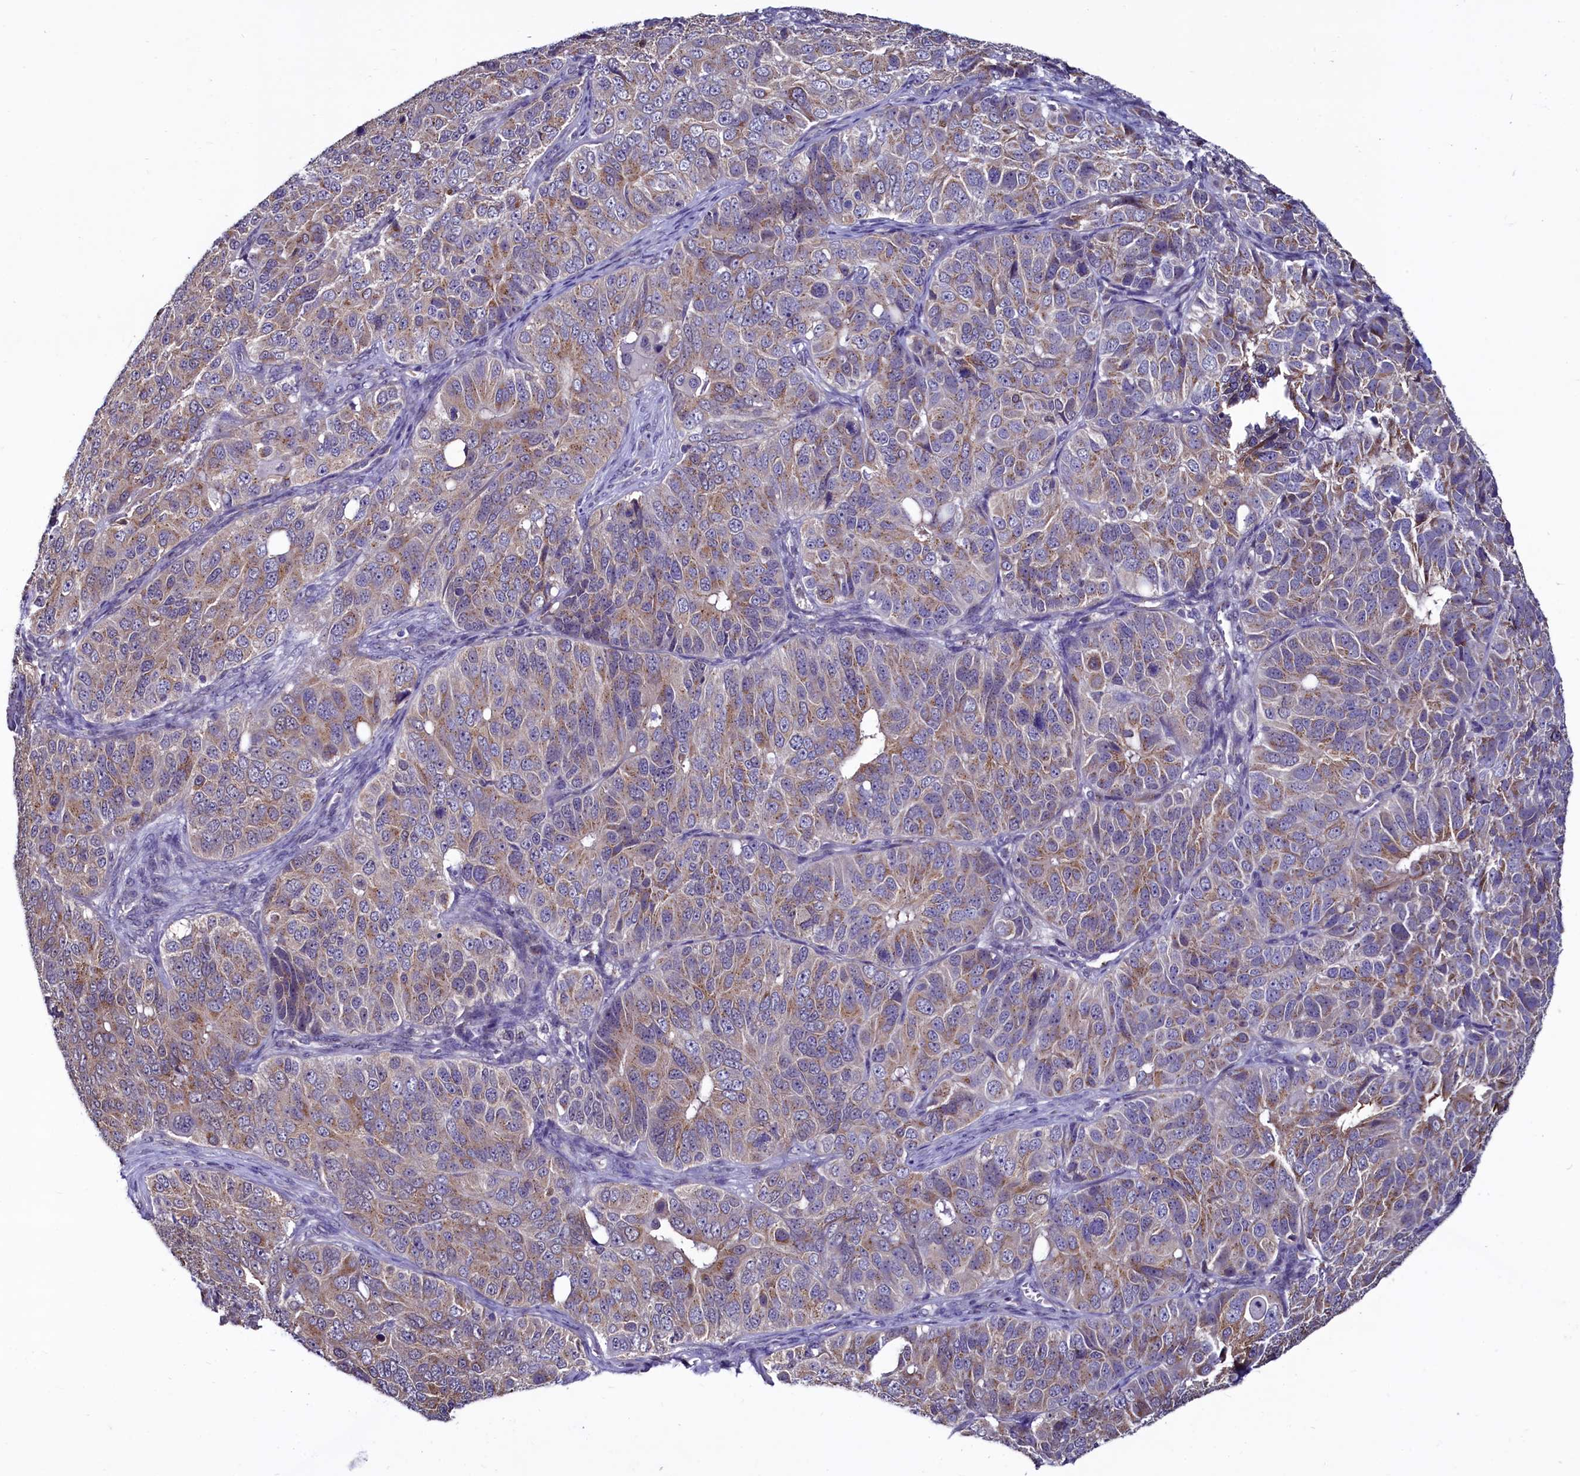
{"staining": {"intensity": "moderate", "quantity": "25%-75%", "location": "cytoplasmic/membranous"}, "tissue": "ovarian cancer", "cell_type": "Tumor cells", "image_type": "cancer", "snomed": [{"axis": "morphology", "description": "Carcinoma, endometroid"}, {"axis": "topography", "description": "Ovary"}], "caption": "This is an image of IHC staining of ovarian cancer, which shows moderate expression in the cytoplasmic/membranous of tumor cells.", "gene": "SEC24C", "patient": {"sex": "female", "age": 51}}